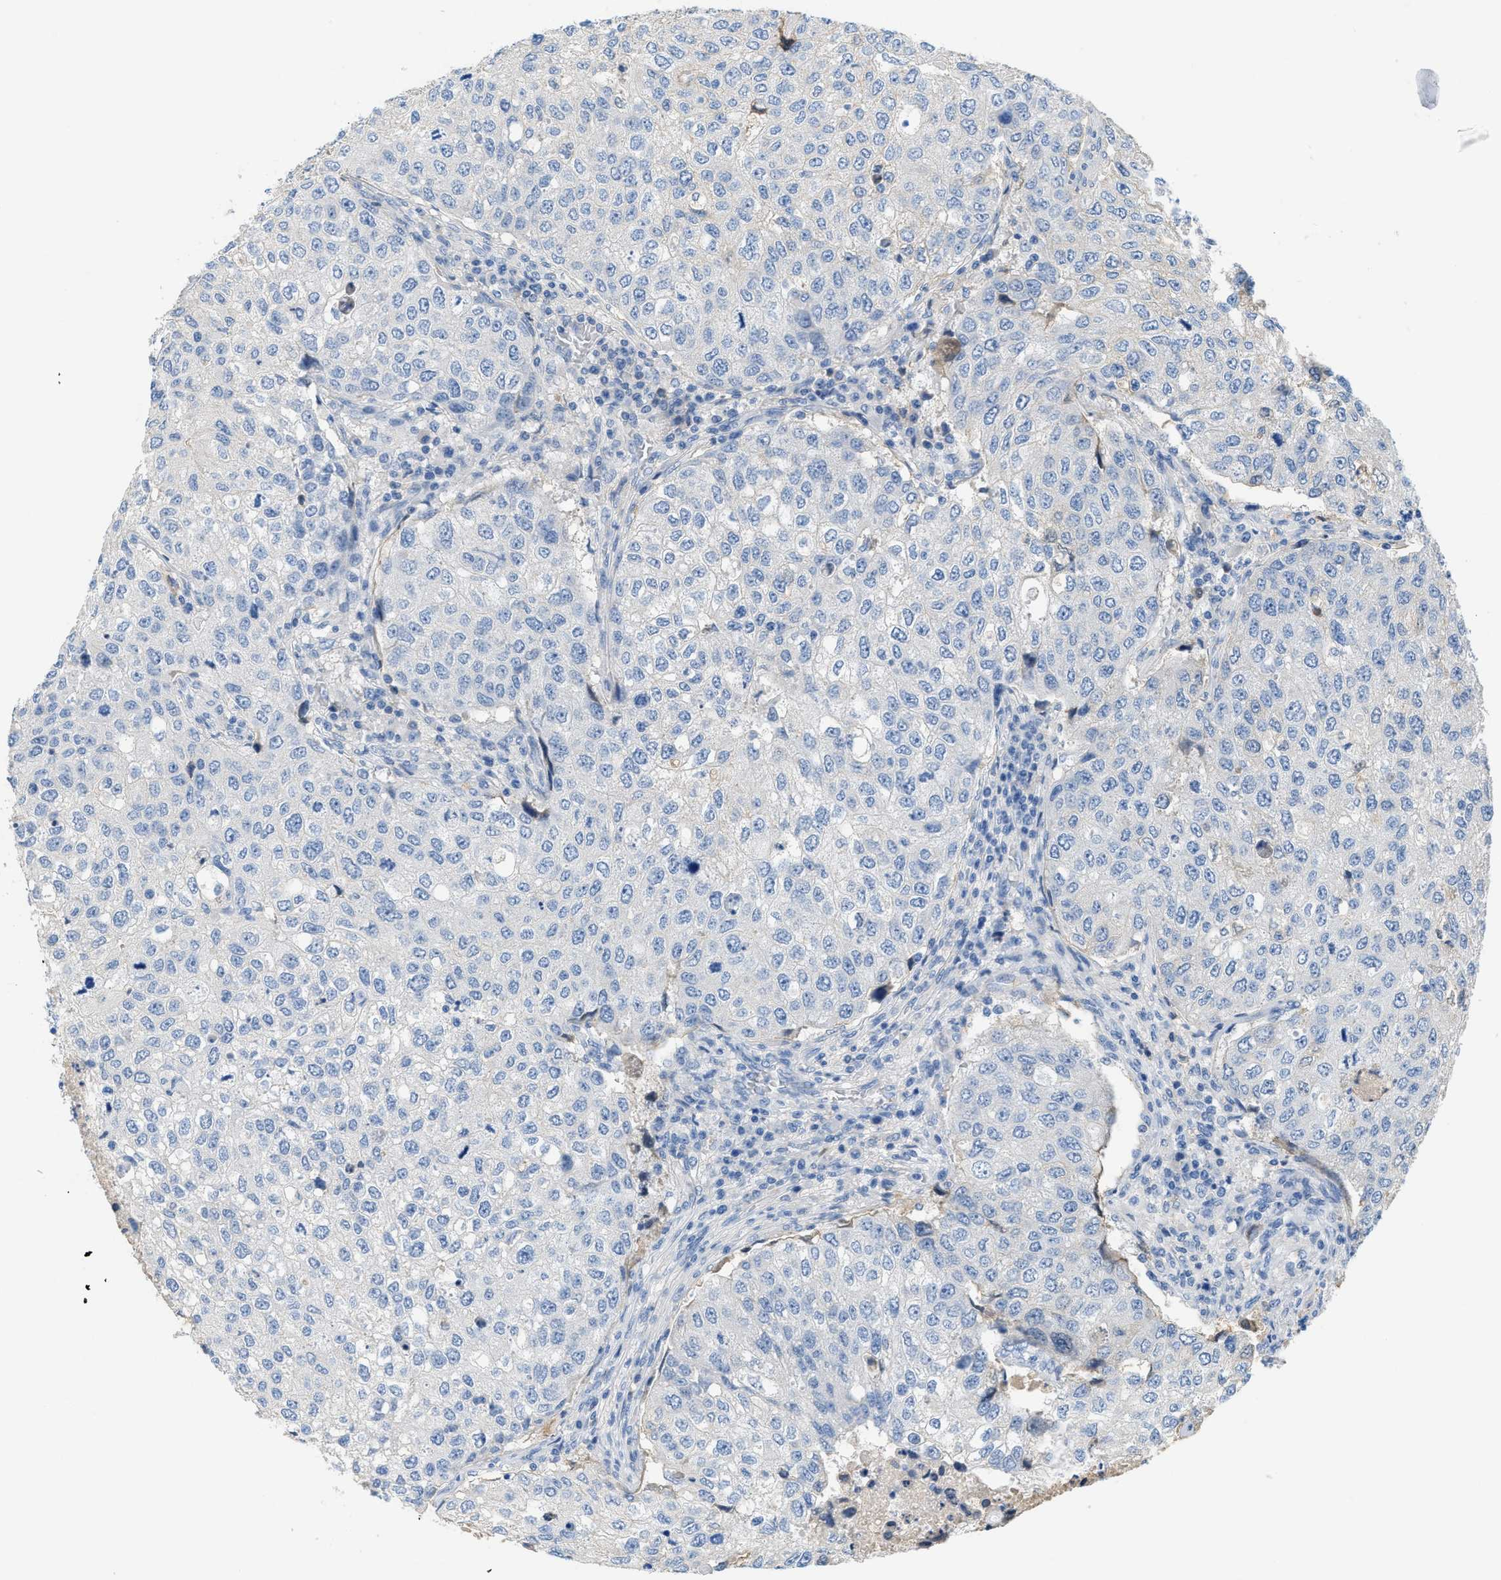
{"staining": {"intensity": "negative", "quantity": "none", "location": "none"}, "tissue": "urothelial cancer", "cell_type": "Tumor cells", "image_type": "cancer", "snomed": [{"axis": "morphology", "description": "Urothelial carcinoma, High grade"}, {"axis": "topography", "description": "Lymph node"}, {"axis": "topography", "description": "Urinary bladder"}], "caption": "IHC photomicrograph of human urothelial cancer stained for a protein (brown), which reveals no staining in tumor cells.", "gene": "CFI", "patient": {"sex": "male", "age": 51}}